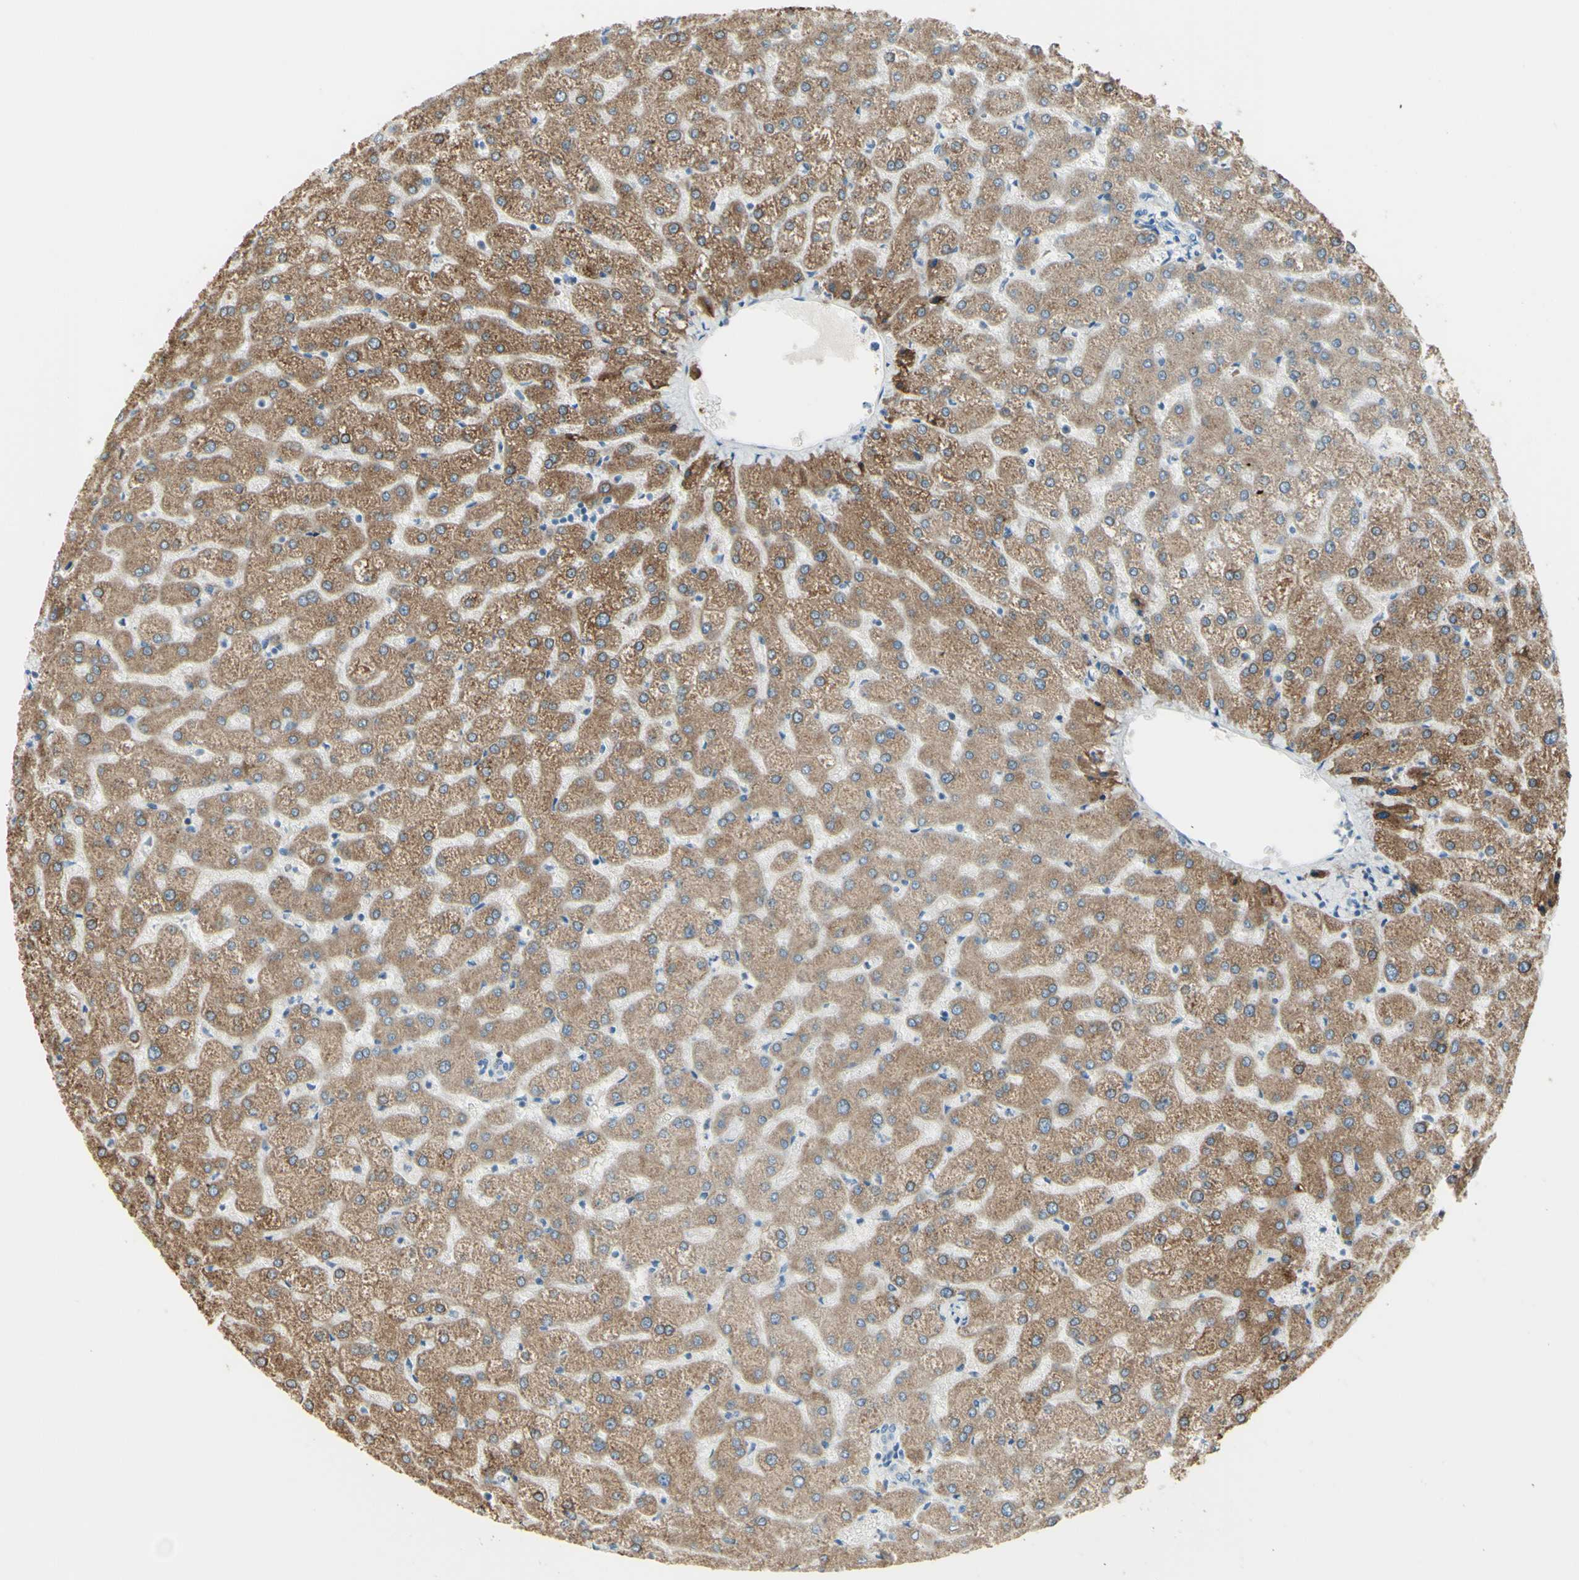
{"staining": {"intensity": "negative", "quantity": "none", "location": "none"}, "tissue": "liver", "cell_type": "Cholangiocytes", "image_type": "normal", "snomed": [{"axis": "morphology", "description": "Normal tissue, NOS"}, {"axis": "topography", "description": "Liver"}], "caption": "The photomicrograph demonstrates no staining of cholangiocytes in unremarkable liver.", "gene": "NCBP2L", "patient": {"sex": "female", "age": 32}}